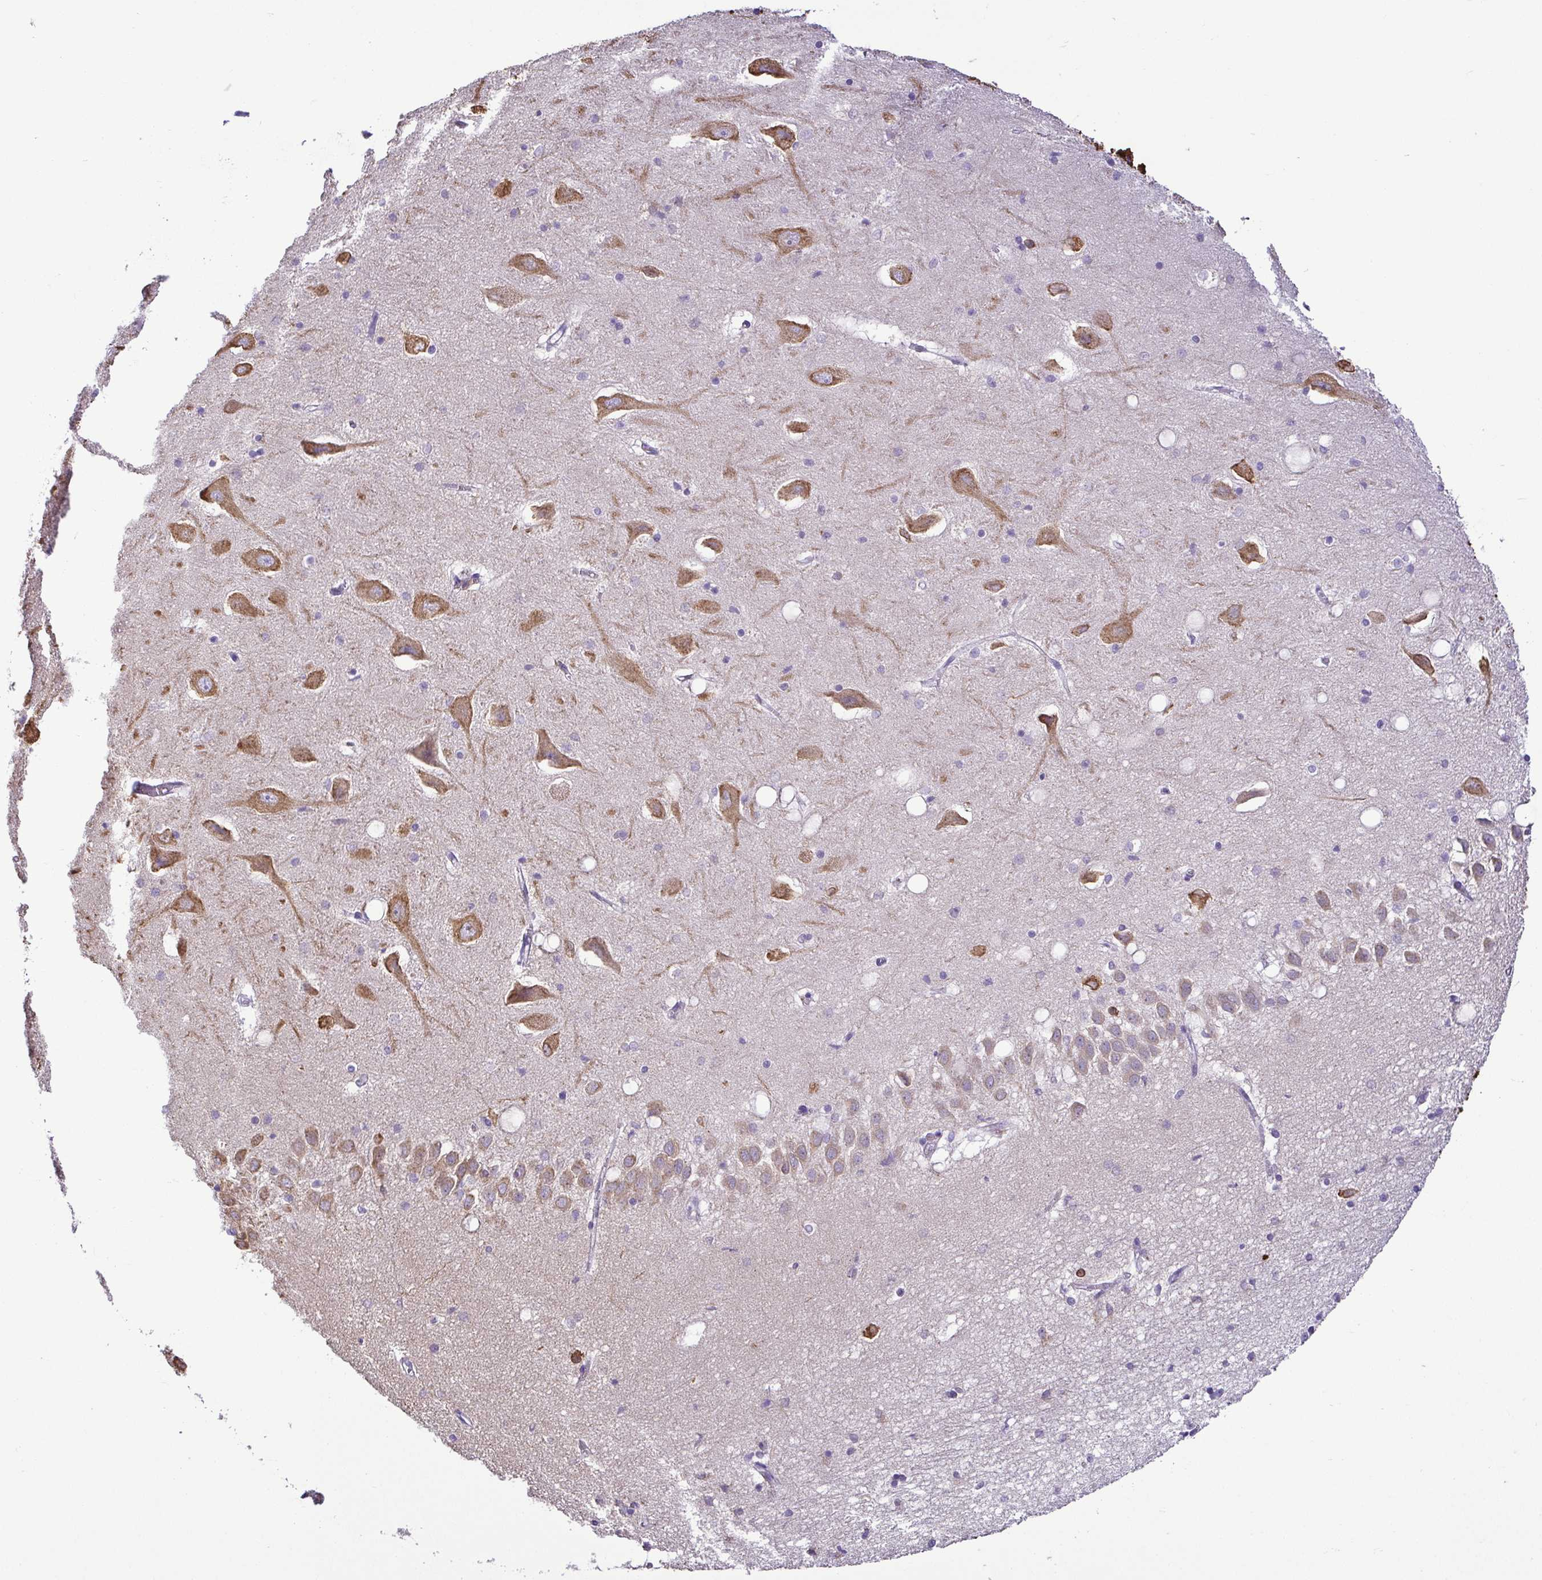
{"staining": {"intensity": "negative", "quantity": "none", "location": "none"}, "tissue": "hippocampus", "cell_type": "Glial cells", "image_type": "normal", "snomed": [{"axis": "morphology", "description": "Normal tissue, NOS"}, {"axis": "topography", "description": "Hippocampus"}], "caption": "This is a histopathology image of IHC staining of normal hippocampus, which shows no expression in glial cells. (Stains: DAB immunohistochemistry (IHC) with hematoxylin counter stain, Microscopy: brightfield microscopy at high magnification).", "gene": "MYL10", "patient": {"sex": "male", "age": 58}}